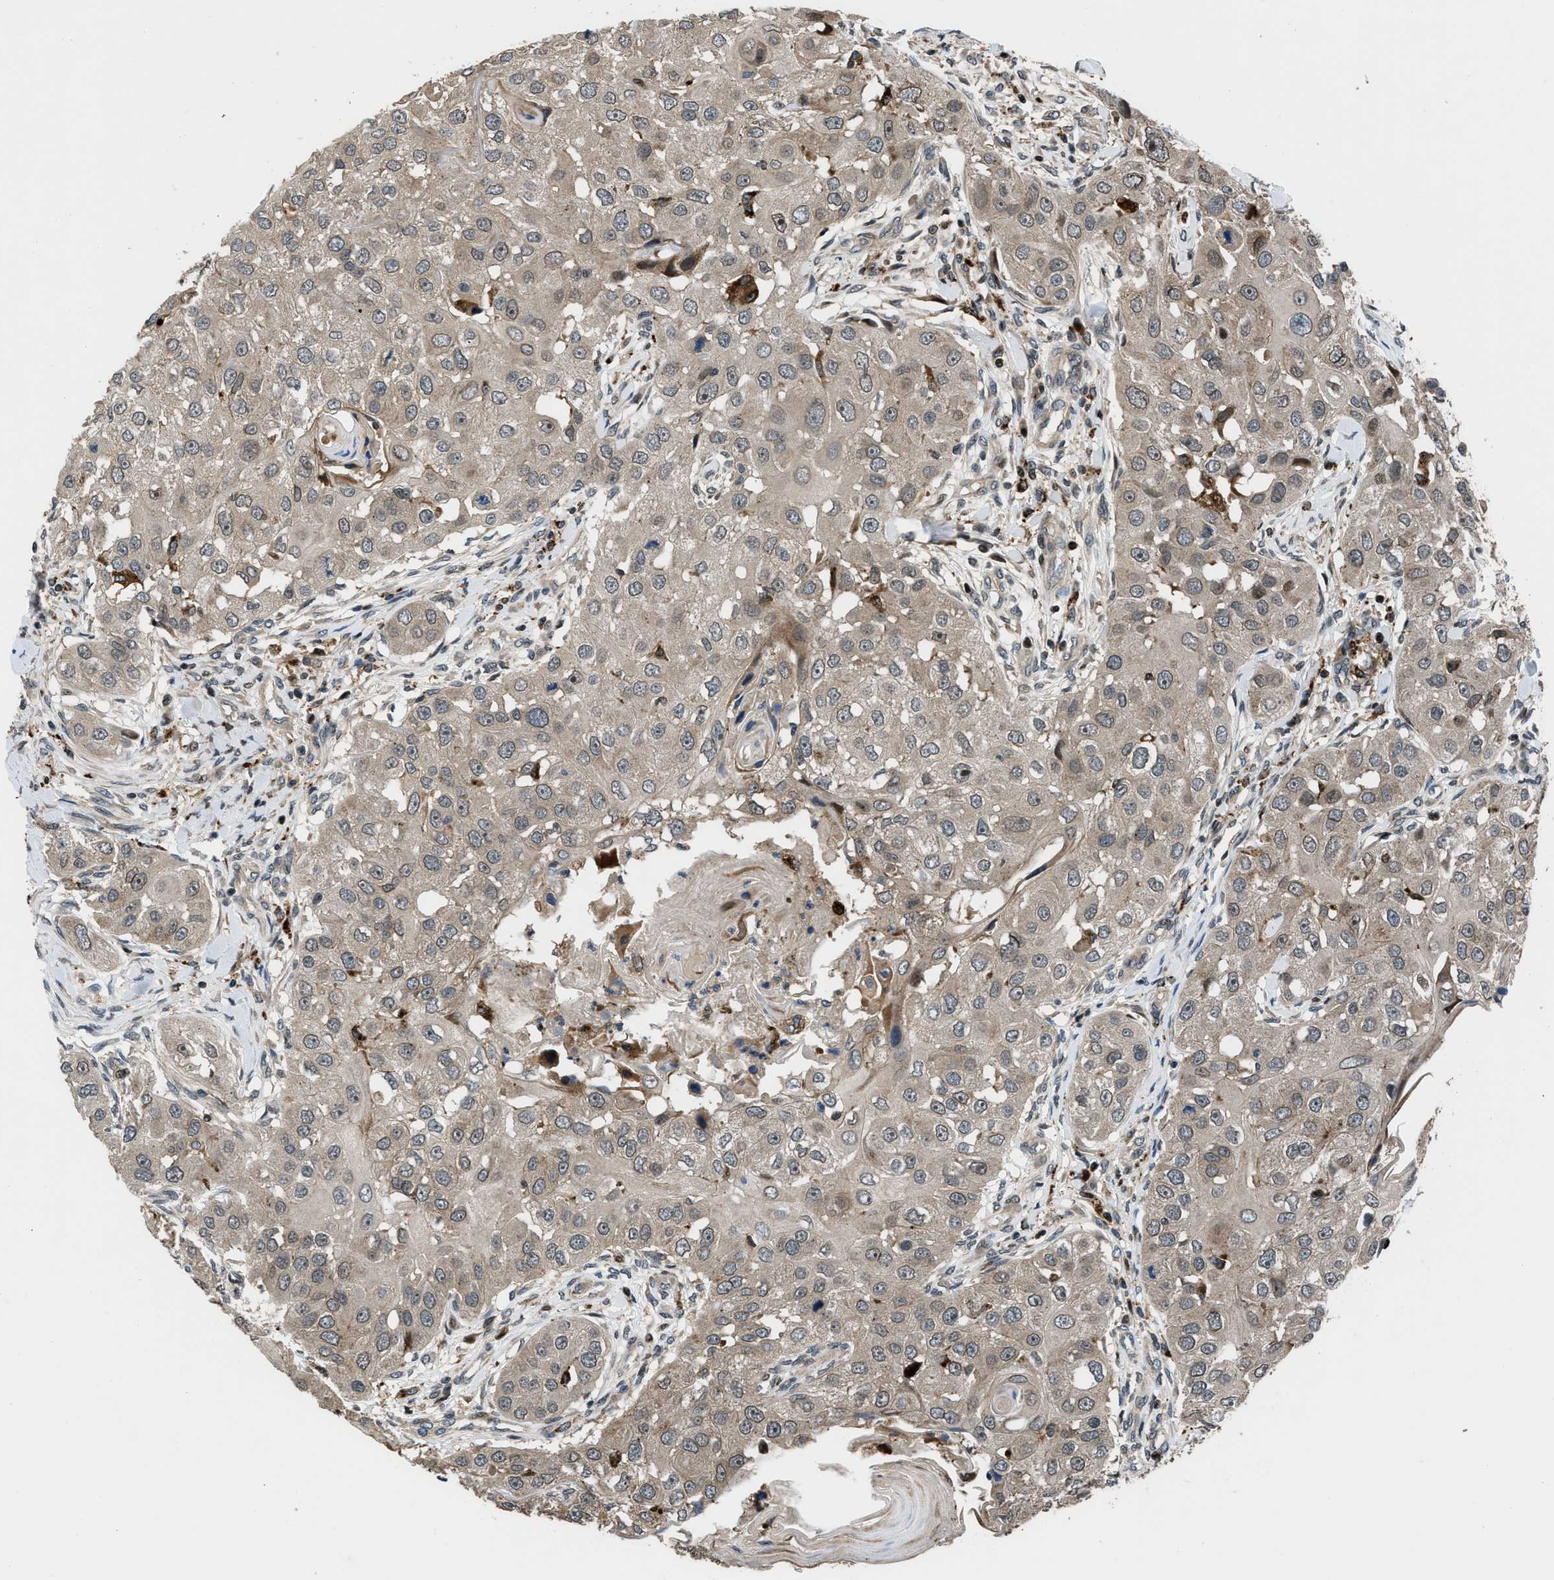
{"staining": {"intensity": "weak", "quantity": "25%-75%", "location": "cytoplasmic/membranous,nuclear"}, "tissue": "head and neck cancer", "cell_type": "Tumor cells", "image_type": "cancer", "snomed": [{"axis": "morphology", "description": "Normal tissue, NOS"}, {"axis": "morphology", "description": "Squamous cell carcinoma, NOS"}, {"axis": "topography", "description": "Skeletal muscle"}, {"axis": "topography", "description": "Head-Neck"}], "caption": "Tumor cells display low levels of weak cytoplasmic/membranous and nuclear expression in about 25%-75% of cells in head and neck squamous cell carcinoma.", "gene": "CTBS", "patient": {"sex": "male", "age": 51}}